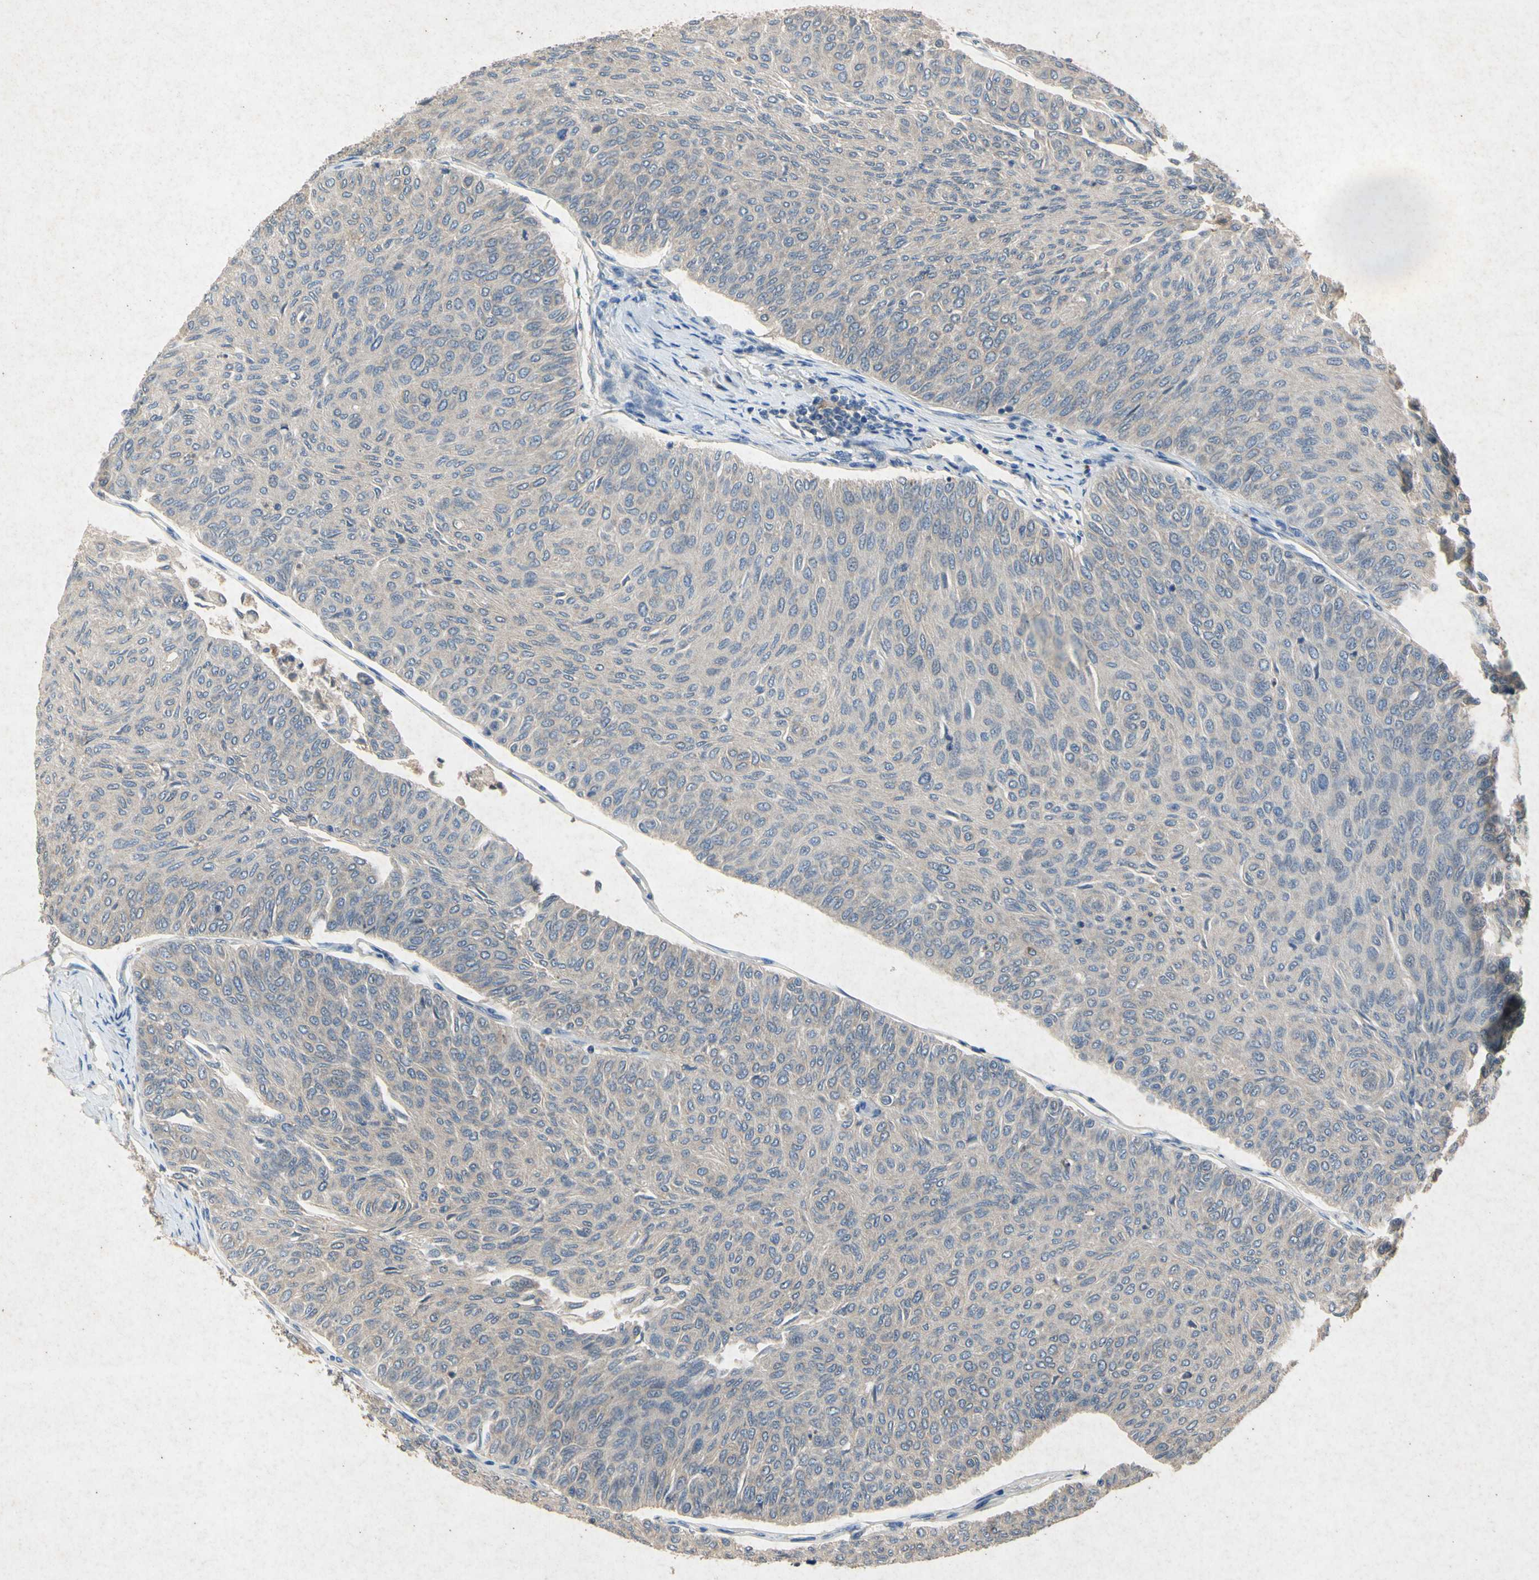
{"staining": {"intensity": "weak", "quantity": ">75%", "location": "cytoplasmic/membranous"}, "tissue": "urothelial cancer", "cell_type": "Tumor cells", "image_type": "cancer", "snomed": [{"axis": "morphology", "description": "Urothelial carcinoma, Low grade"}, {"axis": "topography", "description": "Urinary bladder"}], "caption": "IHC of human low-grade urothelial carcinoma reveals low levels of weak cytoplasmic/membranous positivity in about >75% of tumor cells.", "gene": "RPS6KA1", "patient": {"sex": "male", "age": 78}}